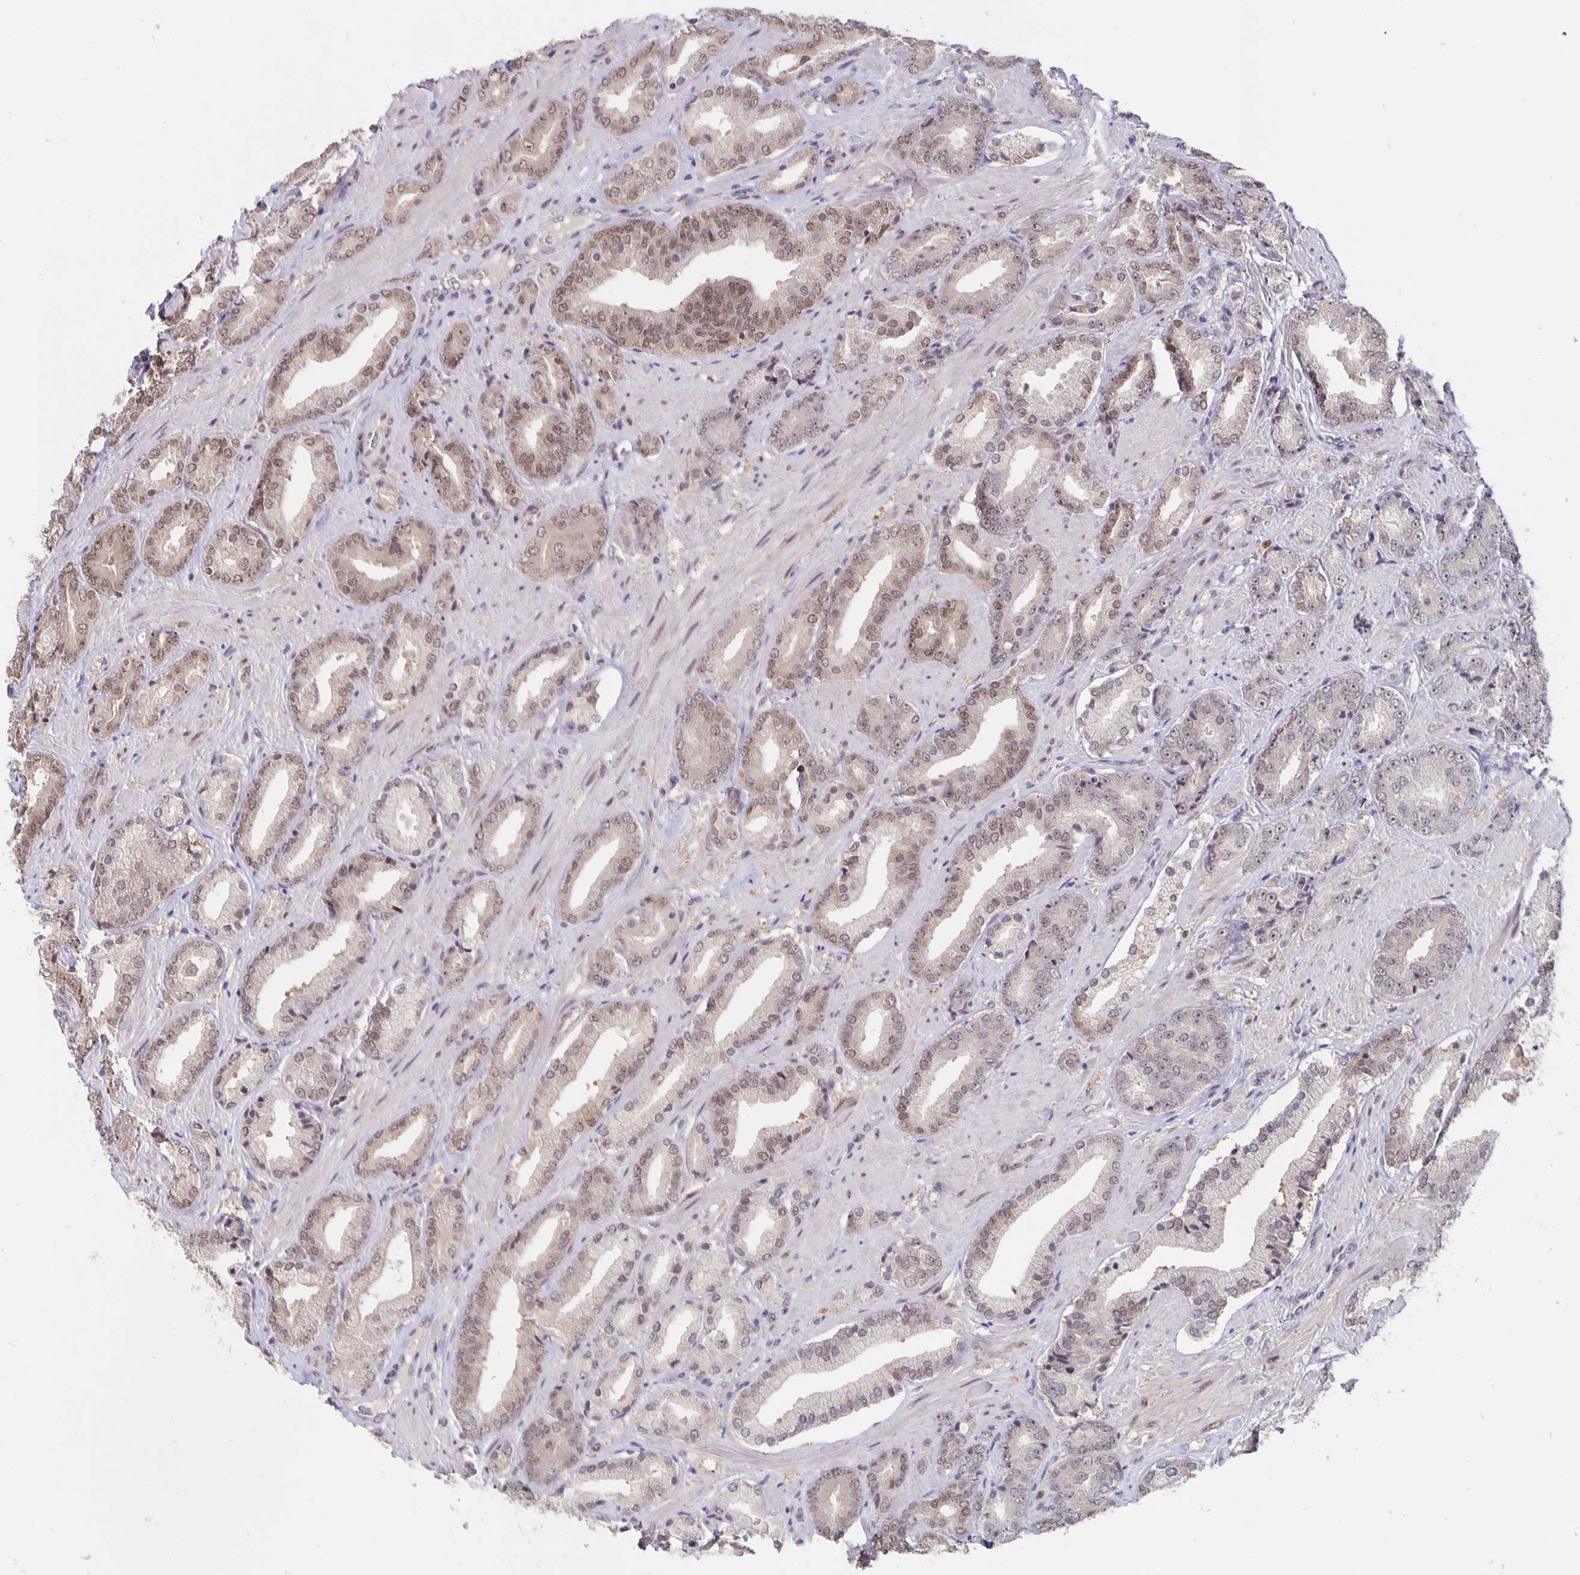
{"staining": {"intensity": "weak", "quantity": ">75%", "location": "nuclear"}, "tissue": "prostate cancer", "cell_type": "Tumor cells", "image_type": "cancer", "snomed": [{"axis": "morphology", "description": "Adenocarcinoma, High grade"}, {"axis": "topography", "description": "Prostate"}], "caption": "An IHC photomicrograph of tumor tissue is shown. Protein staining in brown labels weak nuclear positivity in prostate cancer within tumor cells. (Brightfield microscopy of DAB IHC at high magnification).", "gene": "ZNF691", "patient": {"sex": "male", "age": 56}}